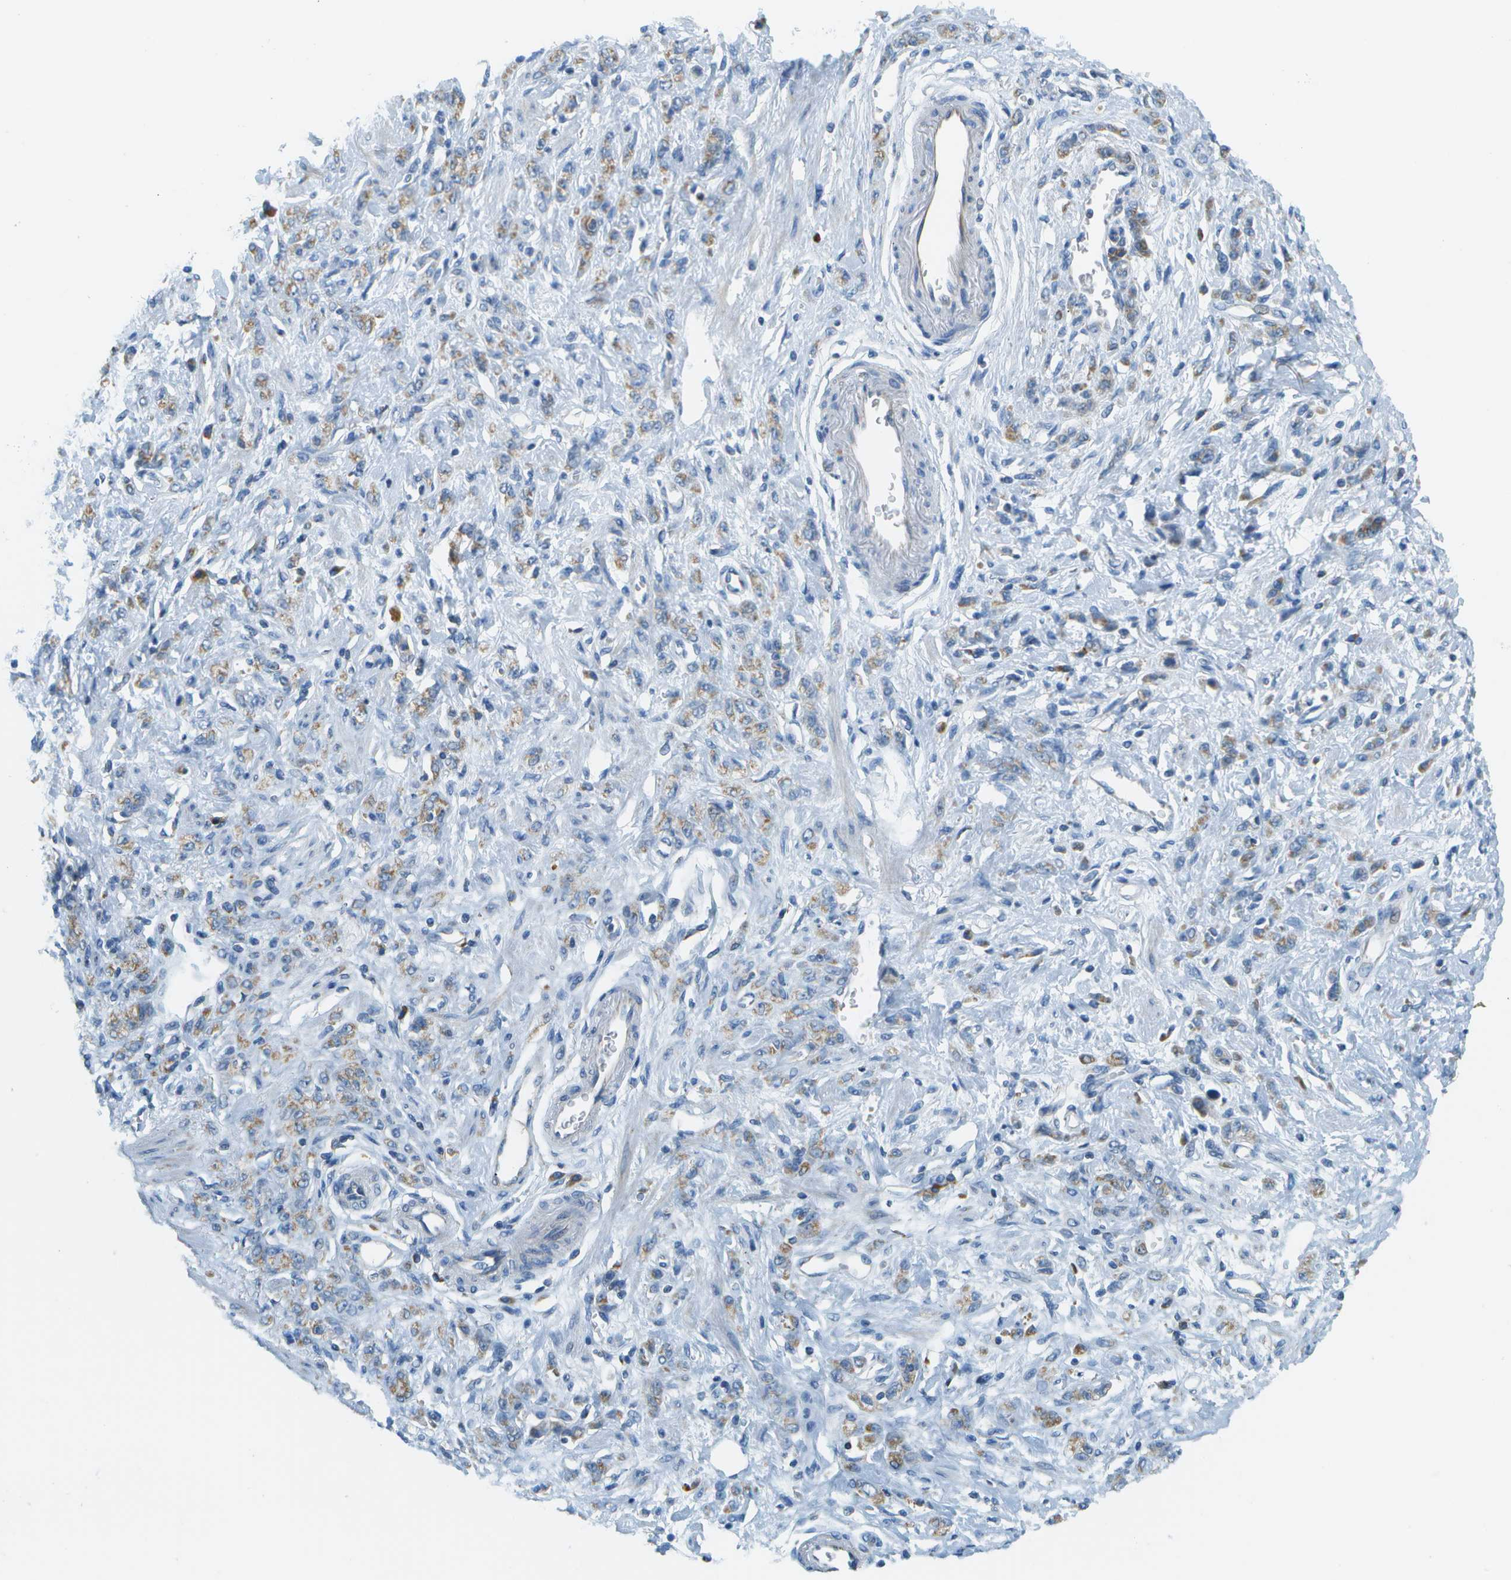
{"staining": {"intensity": "negative", "quantity": "none", "location": "none"}, "tissue": "stomach cancer", "cell_type": "Tumor cells", "image_type": "cancer", "snomed": [{"axis": "morphology", "description": "Normal tissue, NOS"}, {"axis": "morphology", "description": "Adenocarcinoma, NOS"}, {"axis": "topography", "description": "Stomach"}], "caption": "There is no significant staining in tumor cells of stomach adenocarcinoma.", "gene": "PTGIS", "patient": {"sex": "male", "age": 82}}